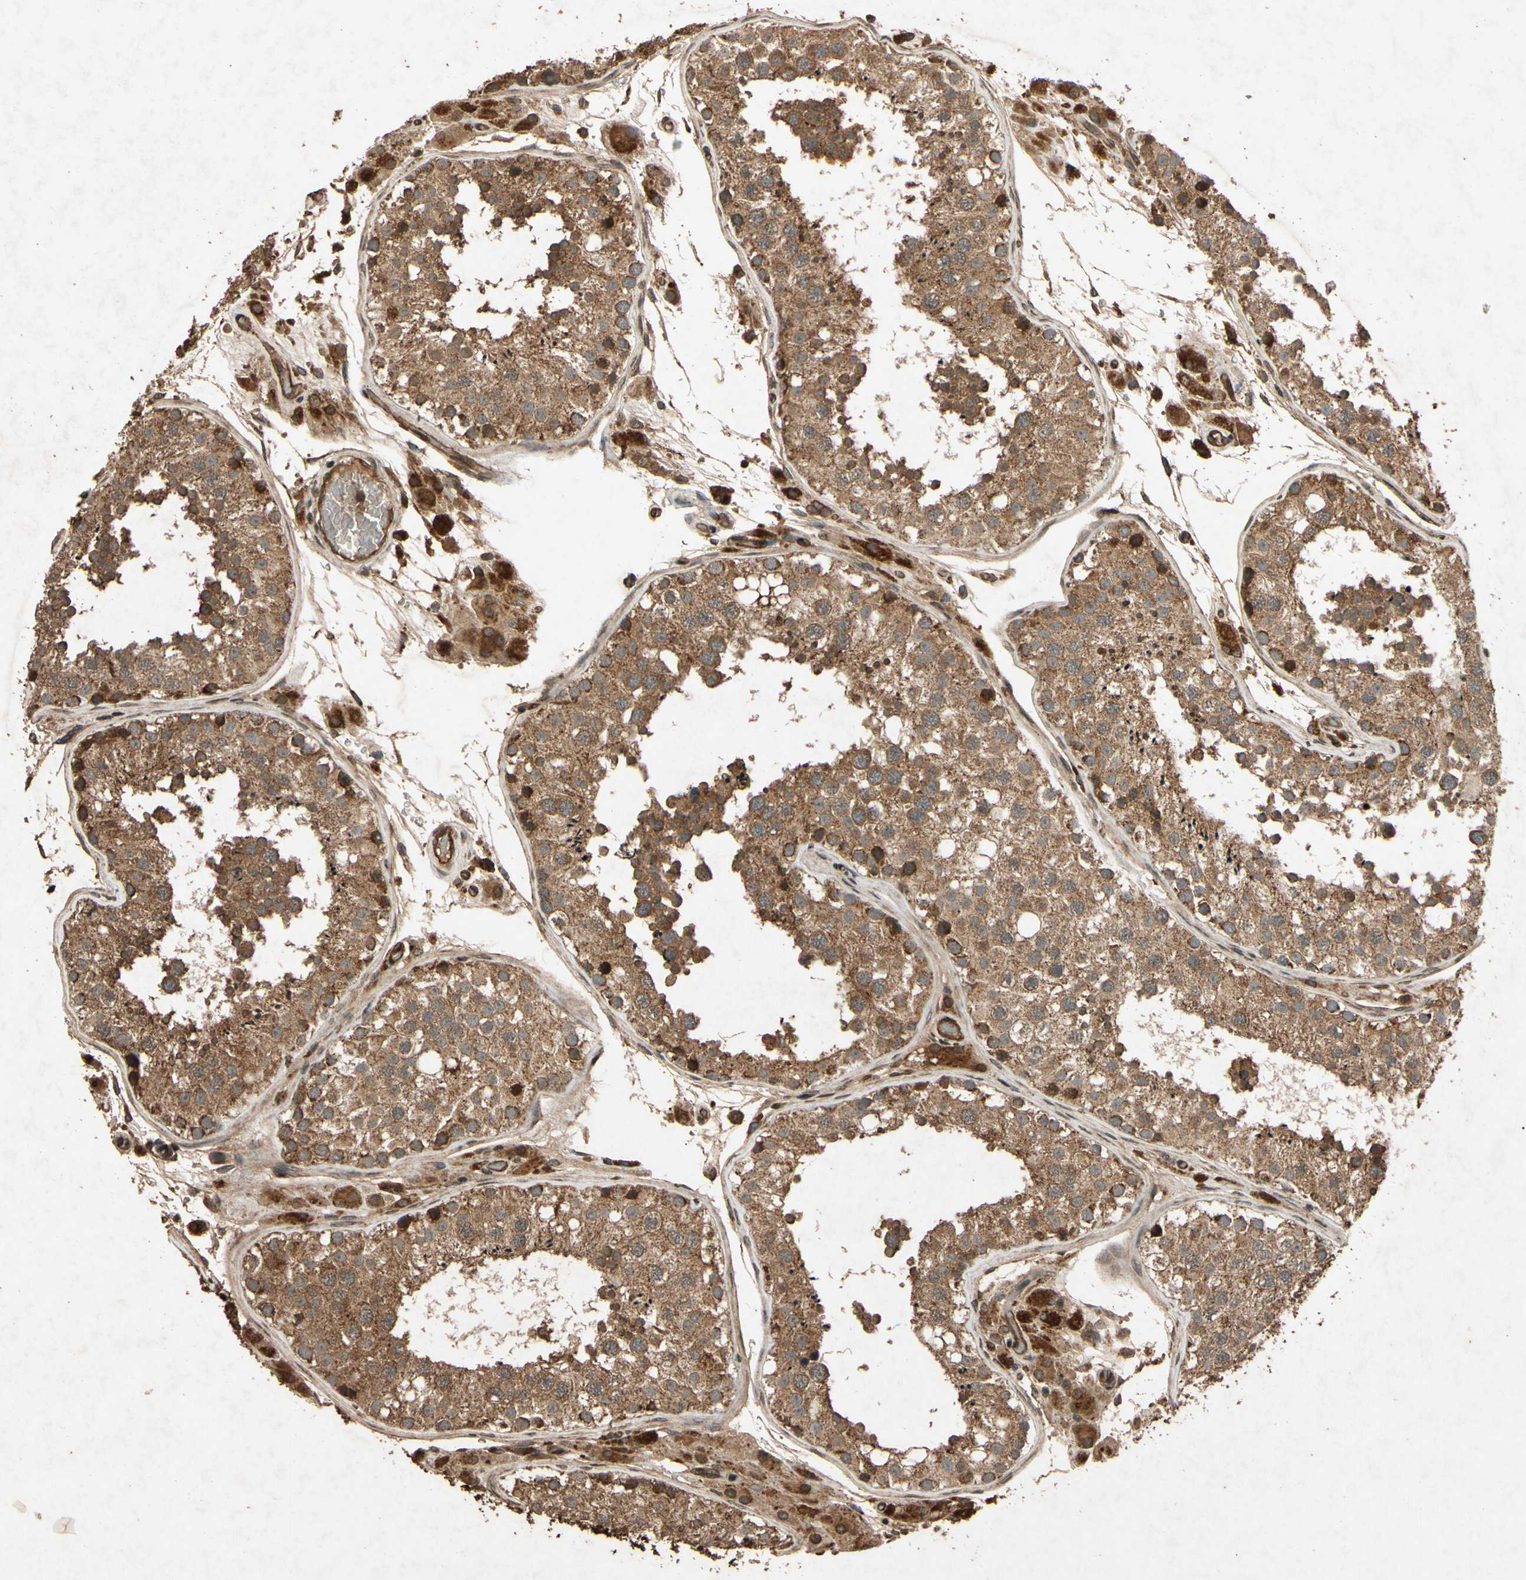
{"staining": {"intensity": "strong", "quantity": ">75%", "location": "cytoplasmic/membranous"}, "tissue": "testis", "cell_type": "Cells in seminiferous ducts", "image_type": "normal", "snomed": [{"axis": "morphology", "description": "Normal tissue, NOS"}, {"axis": "topography", "description": "Testis"}, {"axis": "topography", "description": "Epididymis"}], "caption": "The immunohistochemical stain labels strong cytoplasmic/membranous expression in cells in seminiferous ducts of normal testis. (DAB IHC with brightfield microscopy, high magnification).", "gene": "TXN2", "patient": {"sex": "male", "age": 26}}